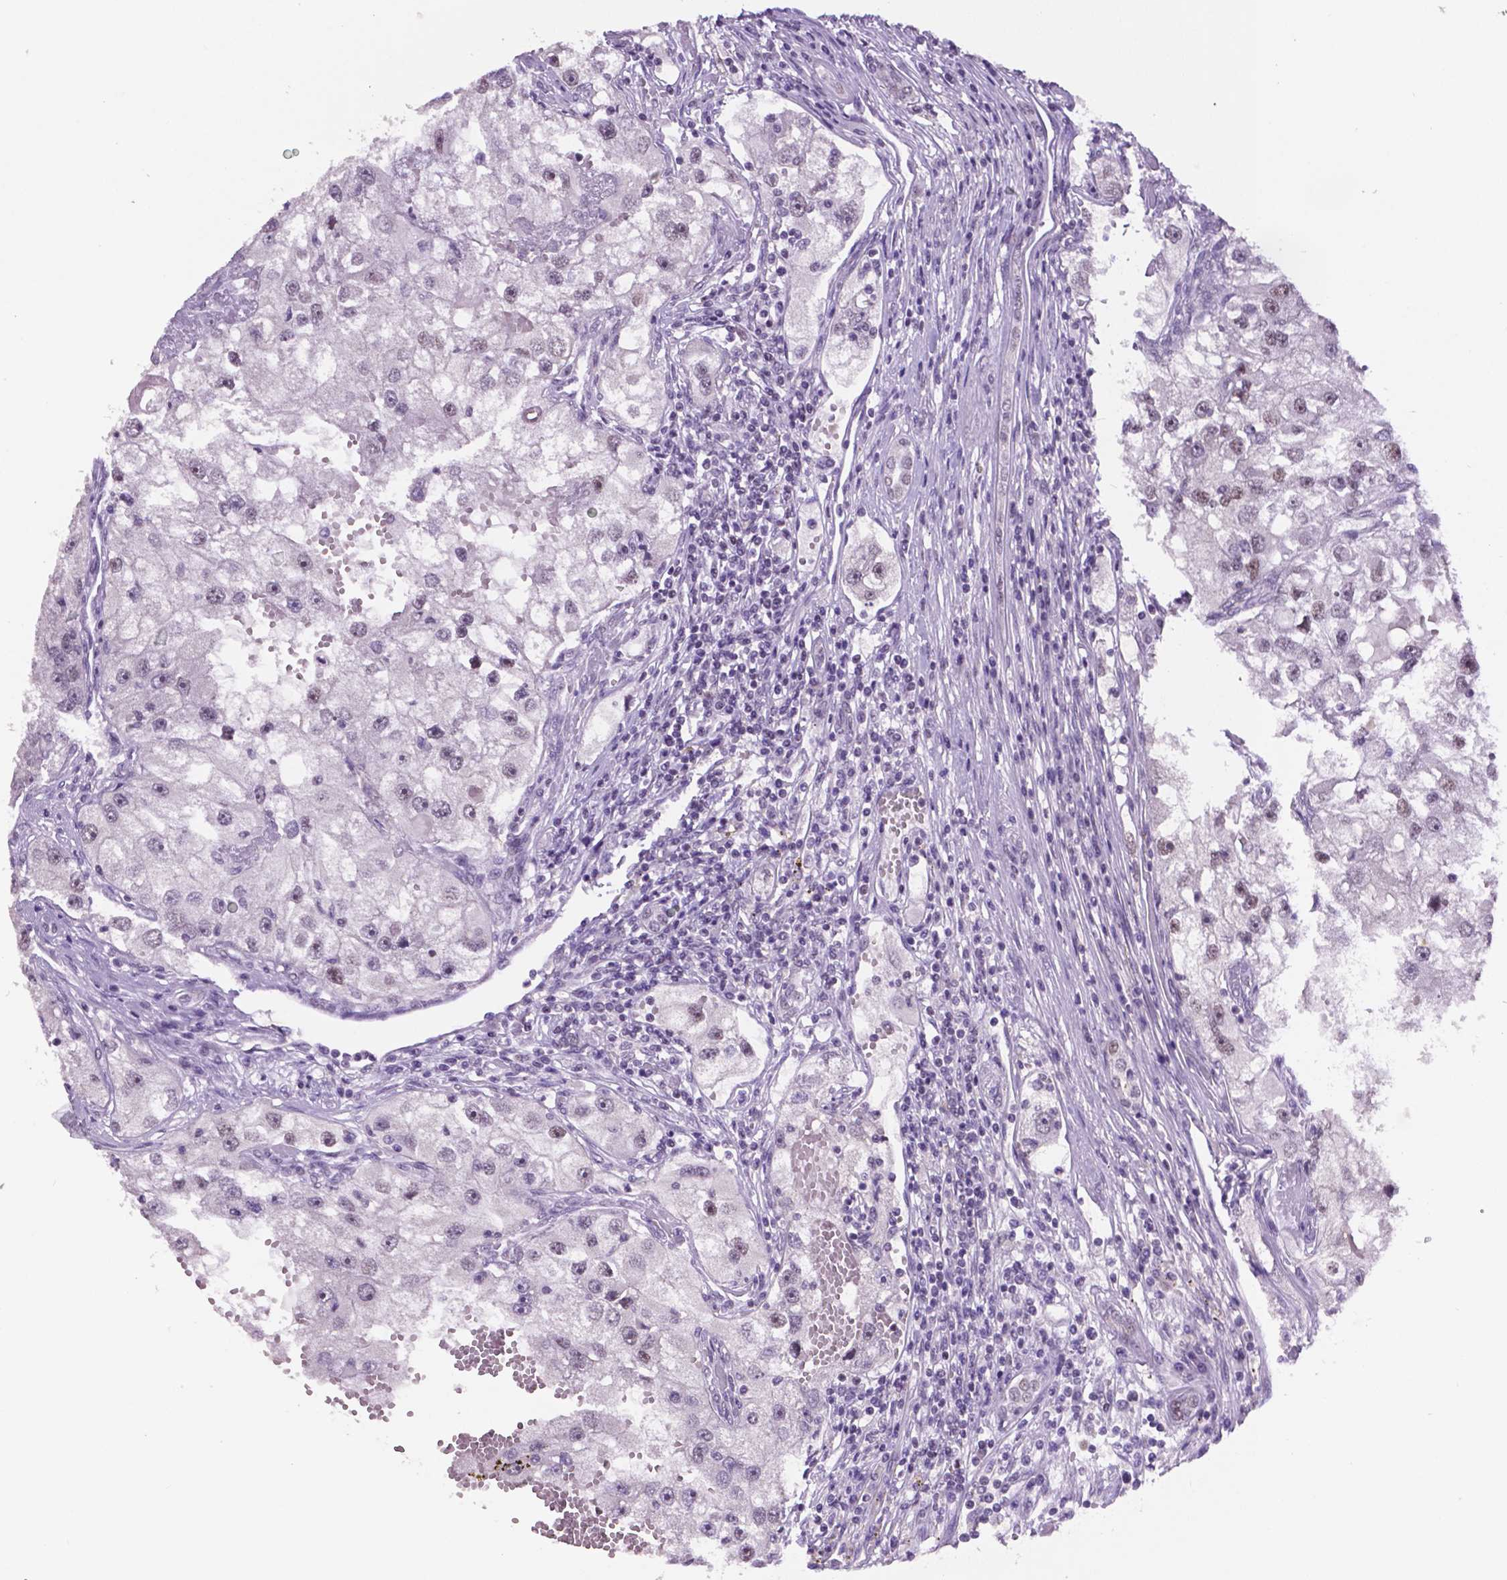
{"staining": {"intensity": "weak", "quantity": "<25%", "location": "nuclear"}, "tissue": "renal cancer", "cell_type": "Tumor cells", "image_type": "cancer", "snomed": [{"axis": "morphology", "description": "Adenocarcinoma, NOS"}, {"axis": "topography", "description": "Kidney"}], "caption": "This image is of renal adenocarcinoma stained with immunohistochemistry (IHC) to label a protein in brown with the nuclei are counter-stained blue. There is no staining in tumor cells.", "gene": "NCOR1", "patient": {"sex": "male", "age": 63}}